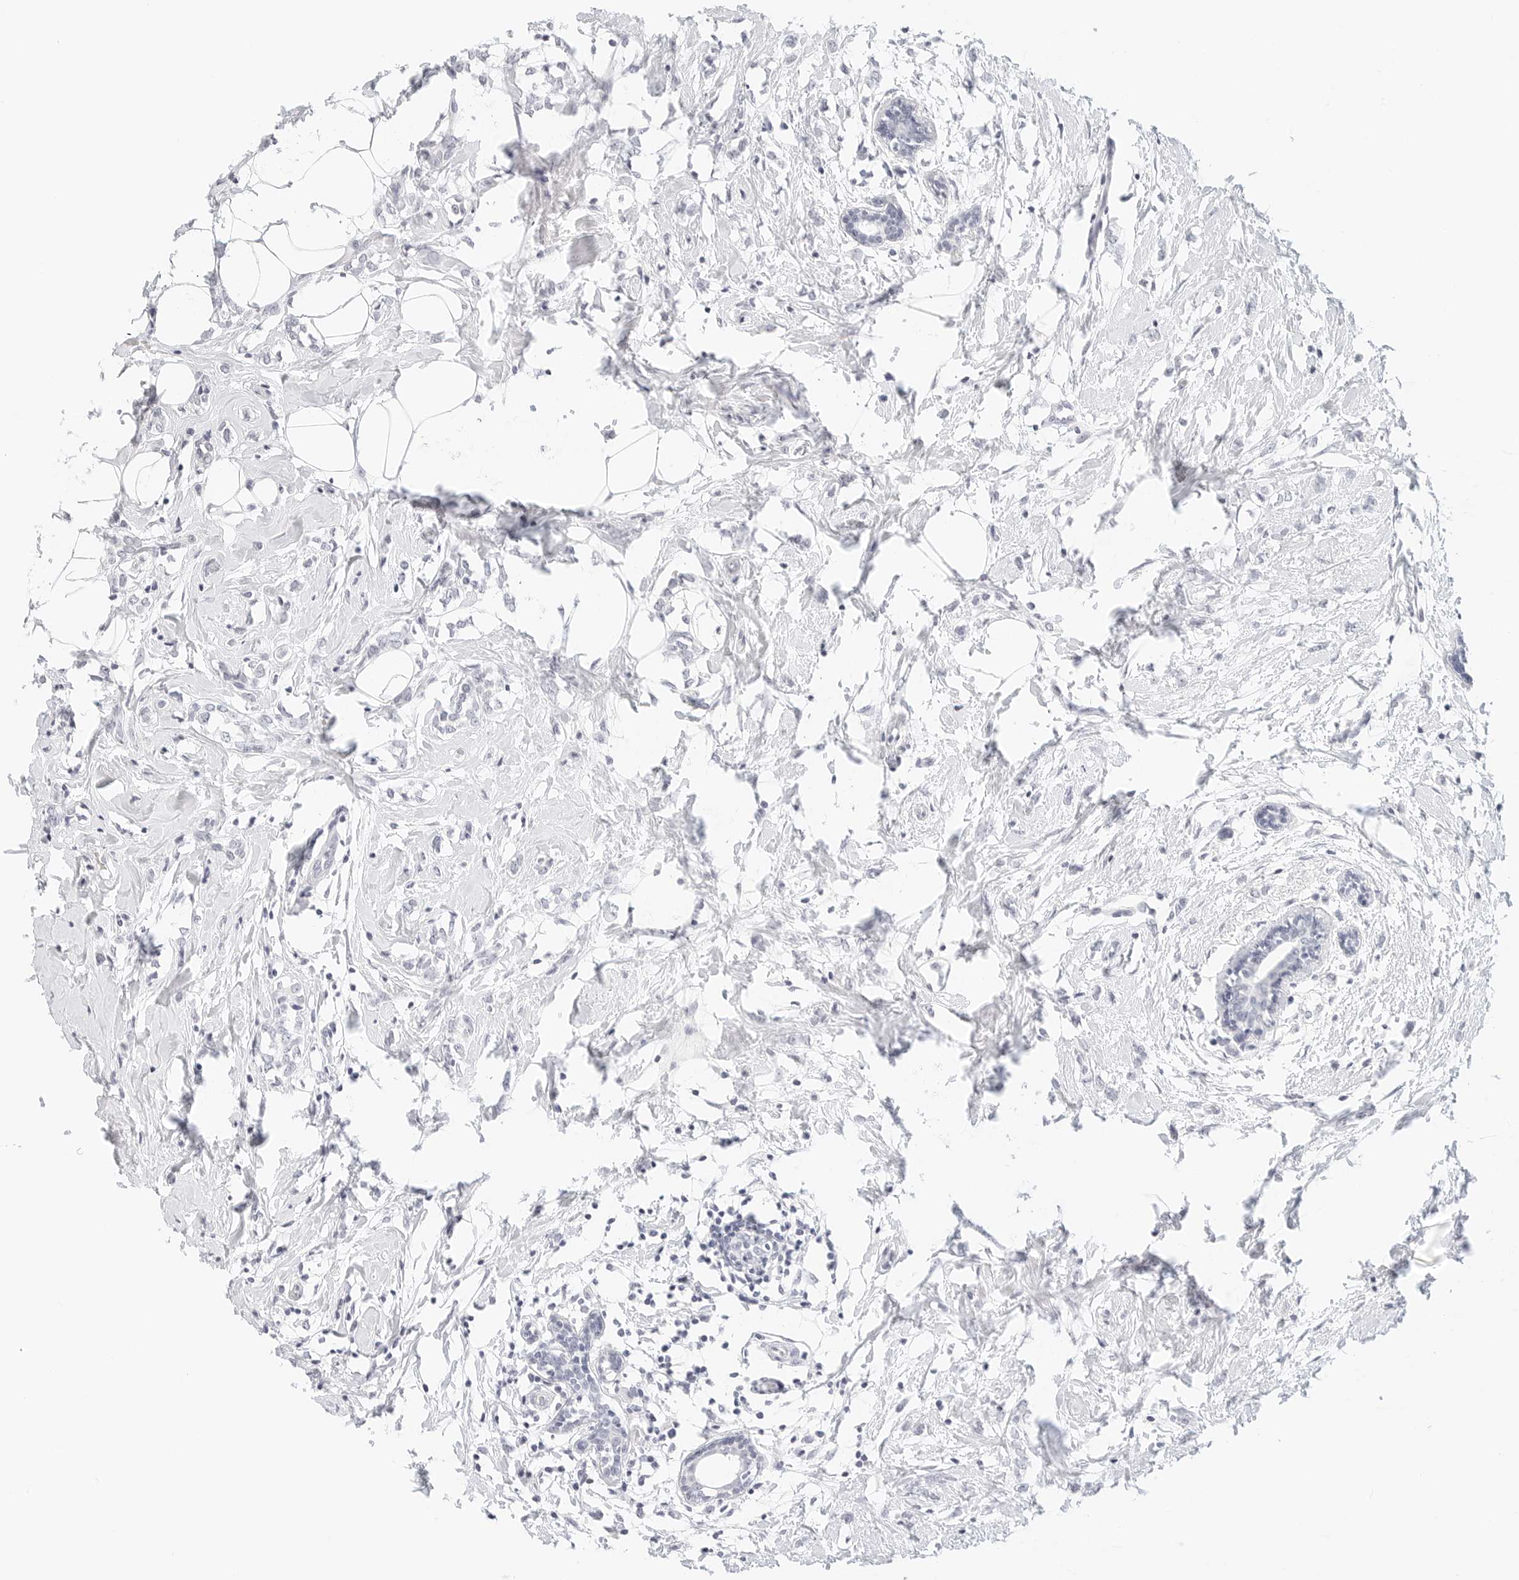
{"staining": {"intensity": "negative", "quantity": "none", "location": "none"}, "tissue": "breast cancer", "cell_type": "Tumor cells", "image_type": "cancer", "snomed": [{"axis": "morphology", "description": "Normal tissue, NOS"}, {"axis": "morphology", "description": "Lobular carcinoma"}, {"axis": "topography", "description": "Breast"}], "caption": "Immunohistochemistry histopathology image of neoplastic tissue: breast cancer (lobular carcinoma) stained with DAB shows no significant protein expression in tumor cells.", "gene": "CD22", "patient": {"sex": "female", "age": 47}}